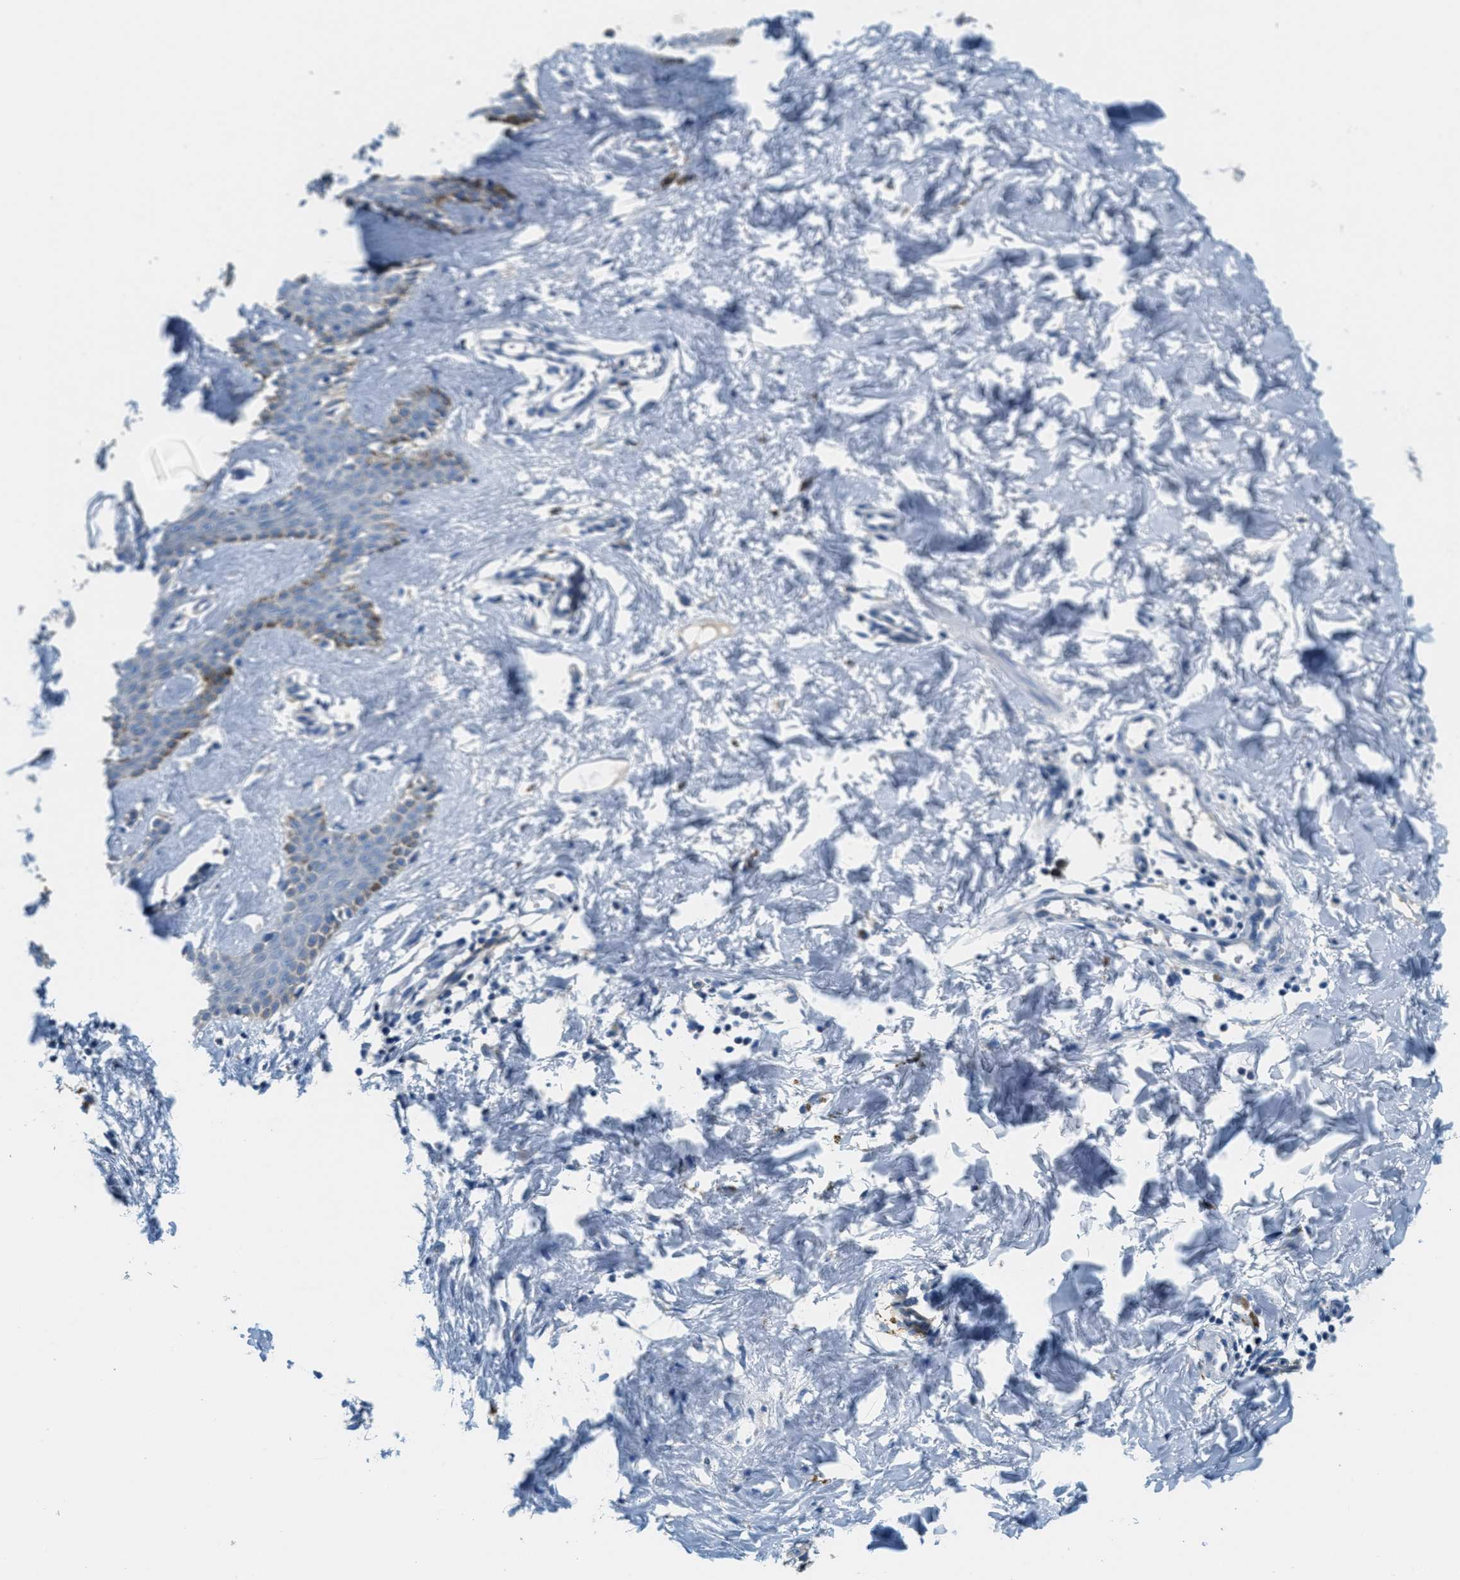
{"staining": {"intensity": "weak", "quantity": "<25%", "location": "cytoplasmic/membranous"}, "tissue": "skin cancer", "cell_type": "Tumor cells", "image_type": "cancer", "snomed": [{"axis": "morphology", "description": "Basal cell carcinoma"}, {"axis": "topography", "description": "Skin"}], "caption": "A photomicrograph of skin basal cell carcinoma stained for a protein exhibits no brown staining in tumor cells.", "gene": "CA4", "patient": {"sex": "male", "age": 60}}